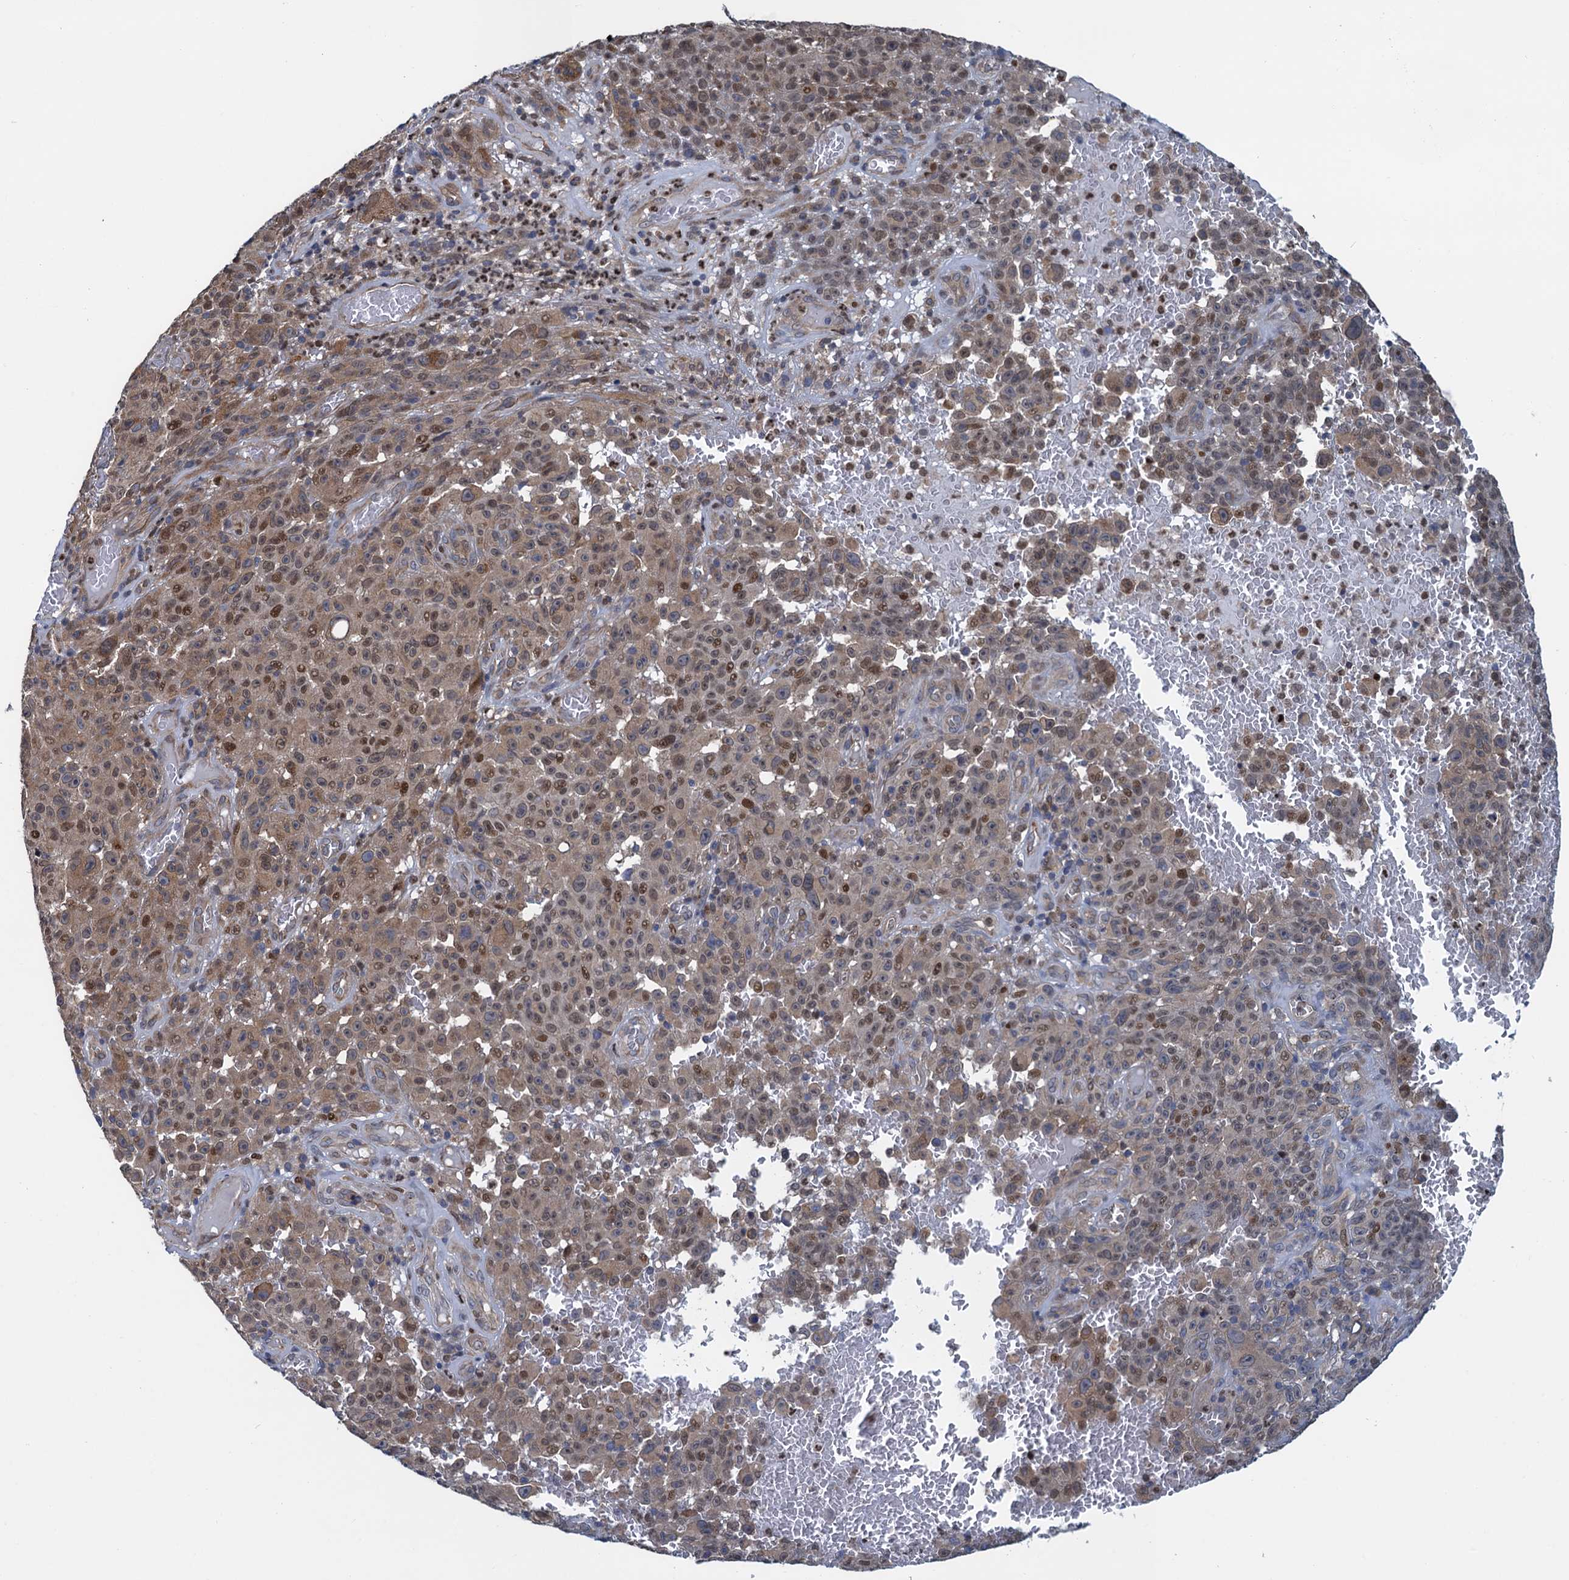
{"staining": {"intensity": "moderate", "quantity": "<25%", "location": "cytoplasmic/membranous,nuclear"}, "tissue": "melanoma", "cell_type": "Tumor cells", "image_type": "cancer", "snomed": [{"axis": "morphology", "description": "Malignant melanoma, NOS"}, {"axis": "topography", "description": "Skin"}], "caption": "Human malignant melanoma stained with a brown dye shows moderate cytoplasmic/membranous and nuclear positive positivity in approximately <25% of tumor cells.", "gene": "RNF125", "patient": {"sex": "female", "age": 82}}